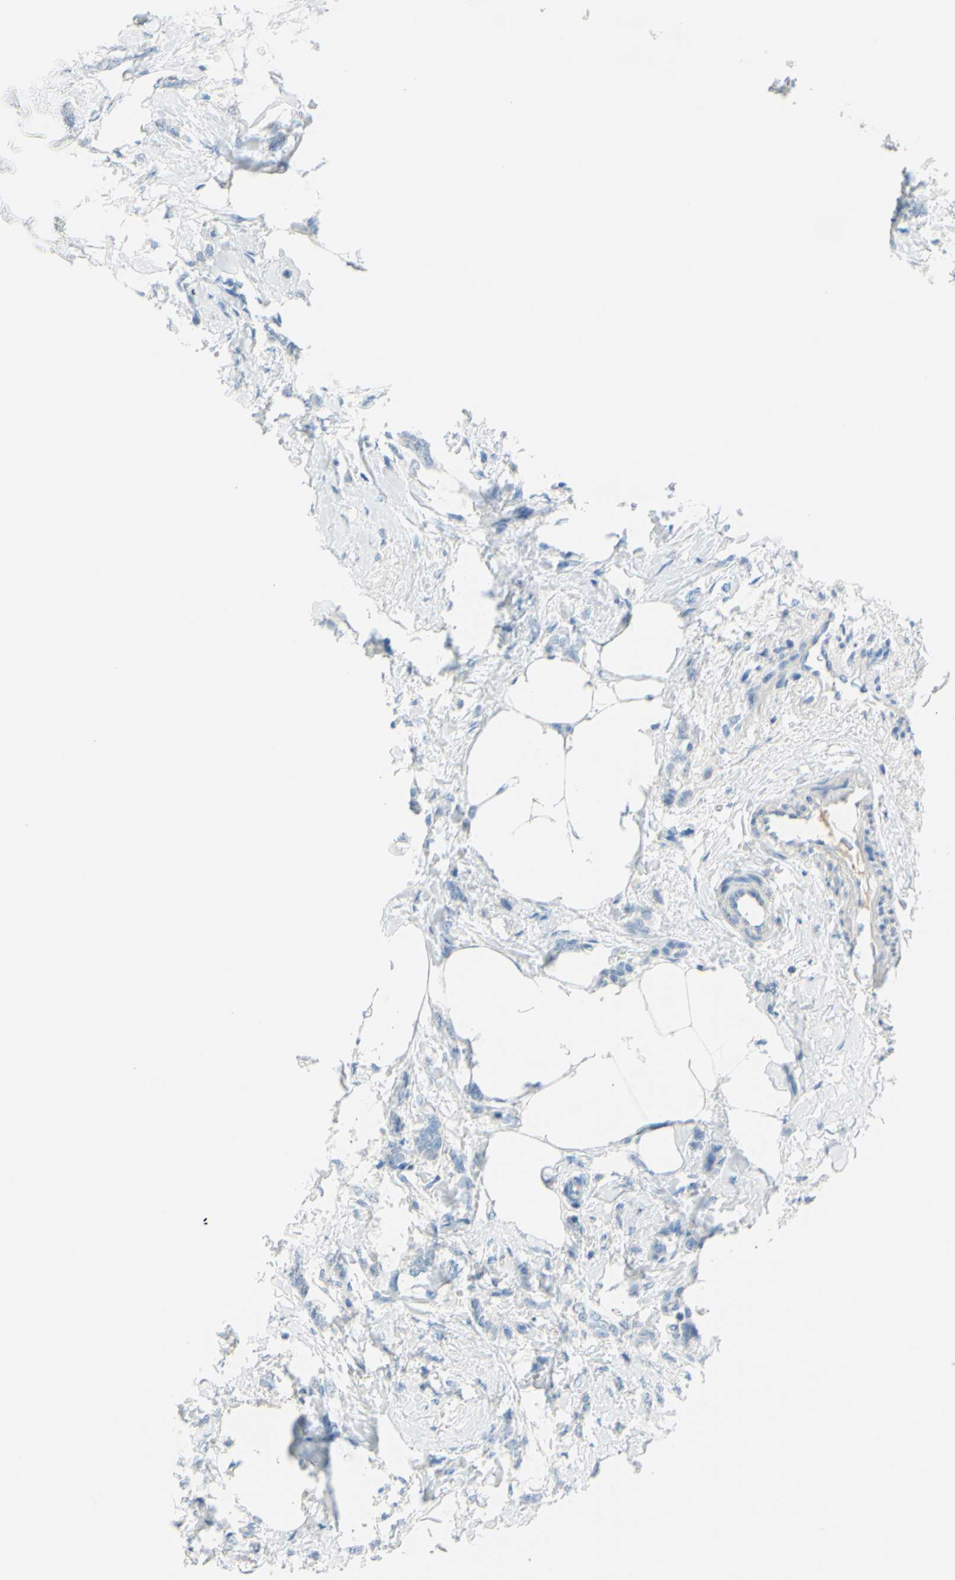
{"staining": {"intensity": "negative", "quantity": "none", "location": "none"}, "tissue": "breast cancer", "cell_type": "Tumor cells", "image_type": "cancer", "snomed": [{"axis": "morphology", "description": "Lobular carcinoma, in situ"}, {"axis": "morphology", "description": "Lobular carcinoma"}, {"axis": "topography", "description": "Breast"}], "caption": "Tumor cells are negative for protein expression in human breast cancer (lobular carcinoma).", "gene": "SLC1A2", "patient": {"sex": "female", "age": 41}}